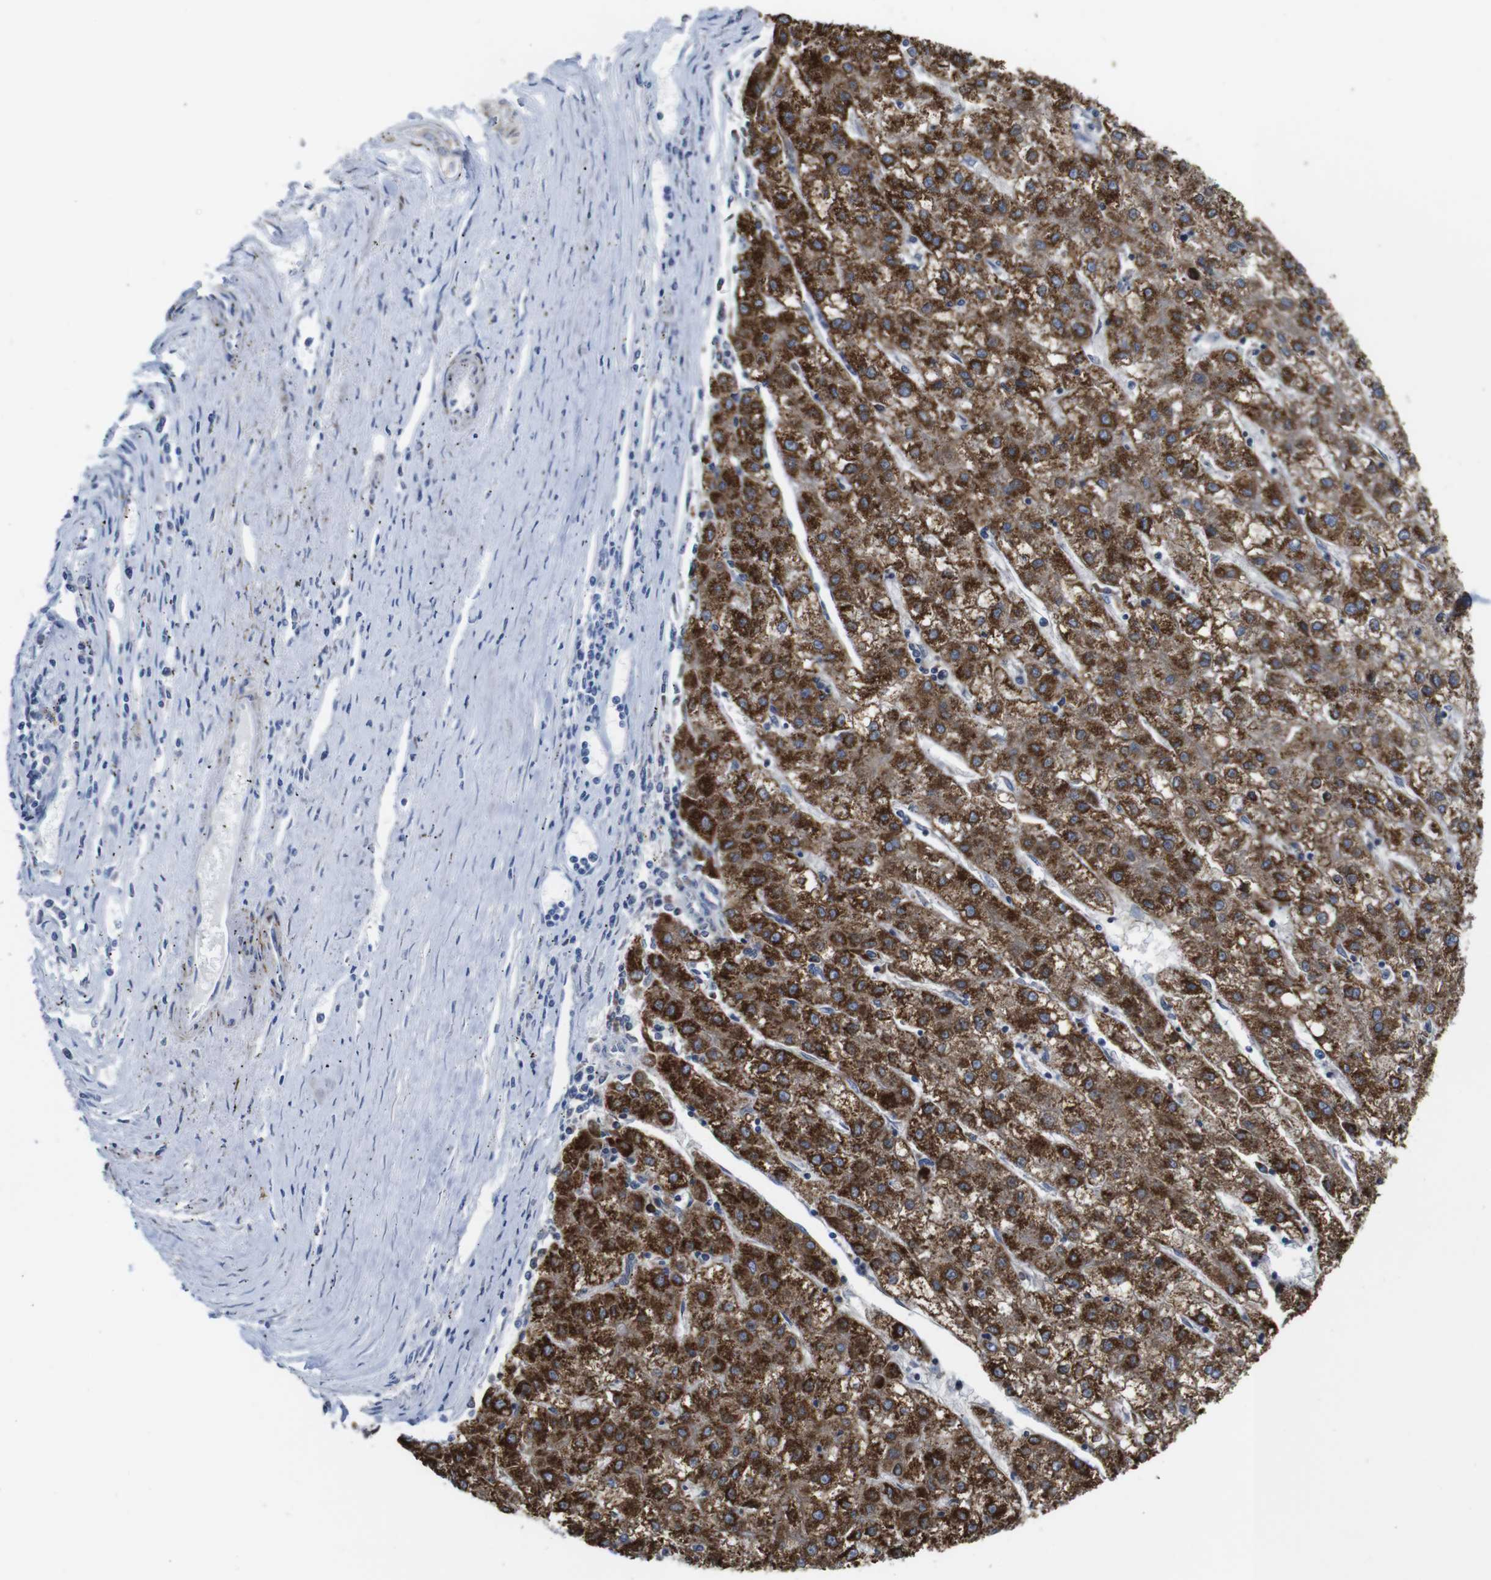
{"staining": {"intensity": "strong", "quantity": "25%-75%", "location": "cytoplasmic/membranous"}, "tissue": "liver cancer", "cell_type": "Tumor cells", "image_type": "cancer", "snomed": [{"axis": "morphology", "description": "Carcinoma, Hepatocellular, NOS"}, {"axis": "topography", "description": "Liver"}], "caption": "IHC of human liver hepatocellular carcinoma shows high levels of strong cytoplasmic/membranous expression in about 25%-75% of tumor cells.", "gene": "MAOA", "patient": {"sex": "male", "age": 72}}